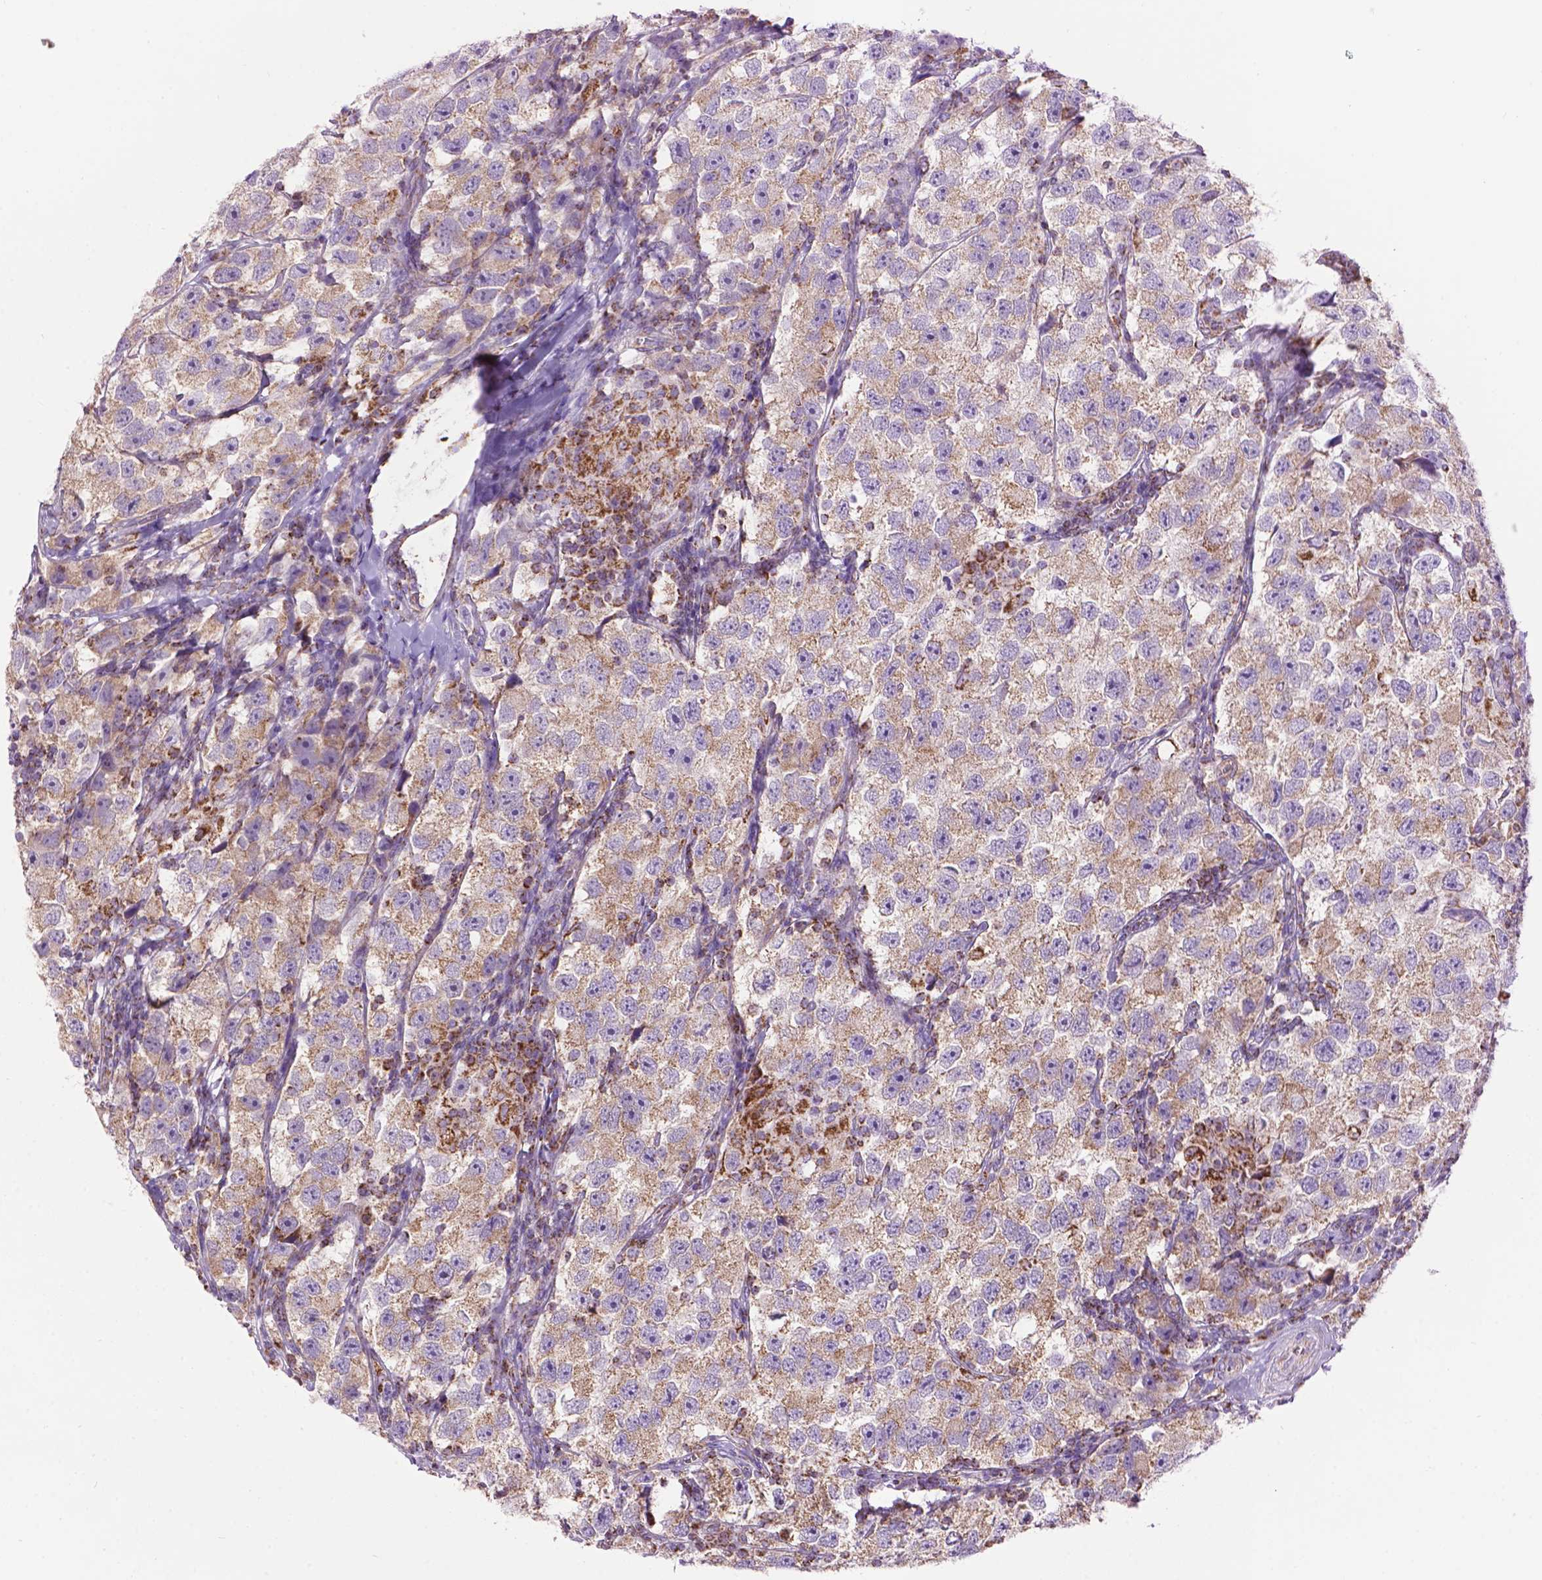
{"staining": {"intensity": "moderate", "quantity": "25%-75%", "location": "cytoplasmic/membranous"}, "tissue": "testis cancer", "cell_type": "Tumor cells", "image_type": "cancer", "snomed": [{"axis": "morphology", "description": "Seminoma, NOS"}, {"axis": "topography", "description": "Testis"}], "caption": "This histopathology image displays IHC staining of testis seminoma, with medium moderate cytoplasmic/membranous positivity in approximately 25%-75% of tumor cells.", "gene": "PYCR3", "patient": {"sex": "male", "age": 26}}